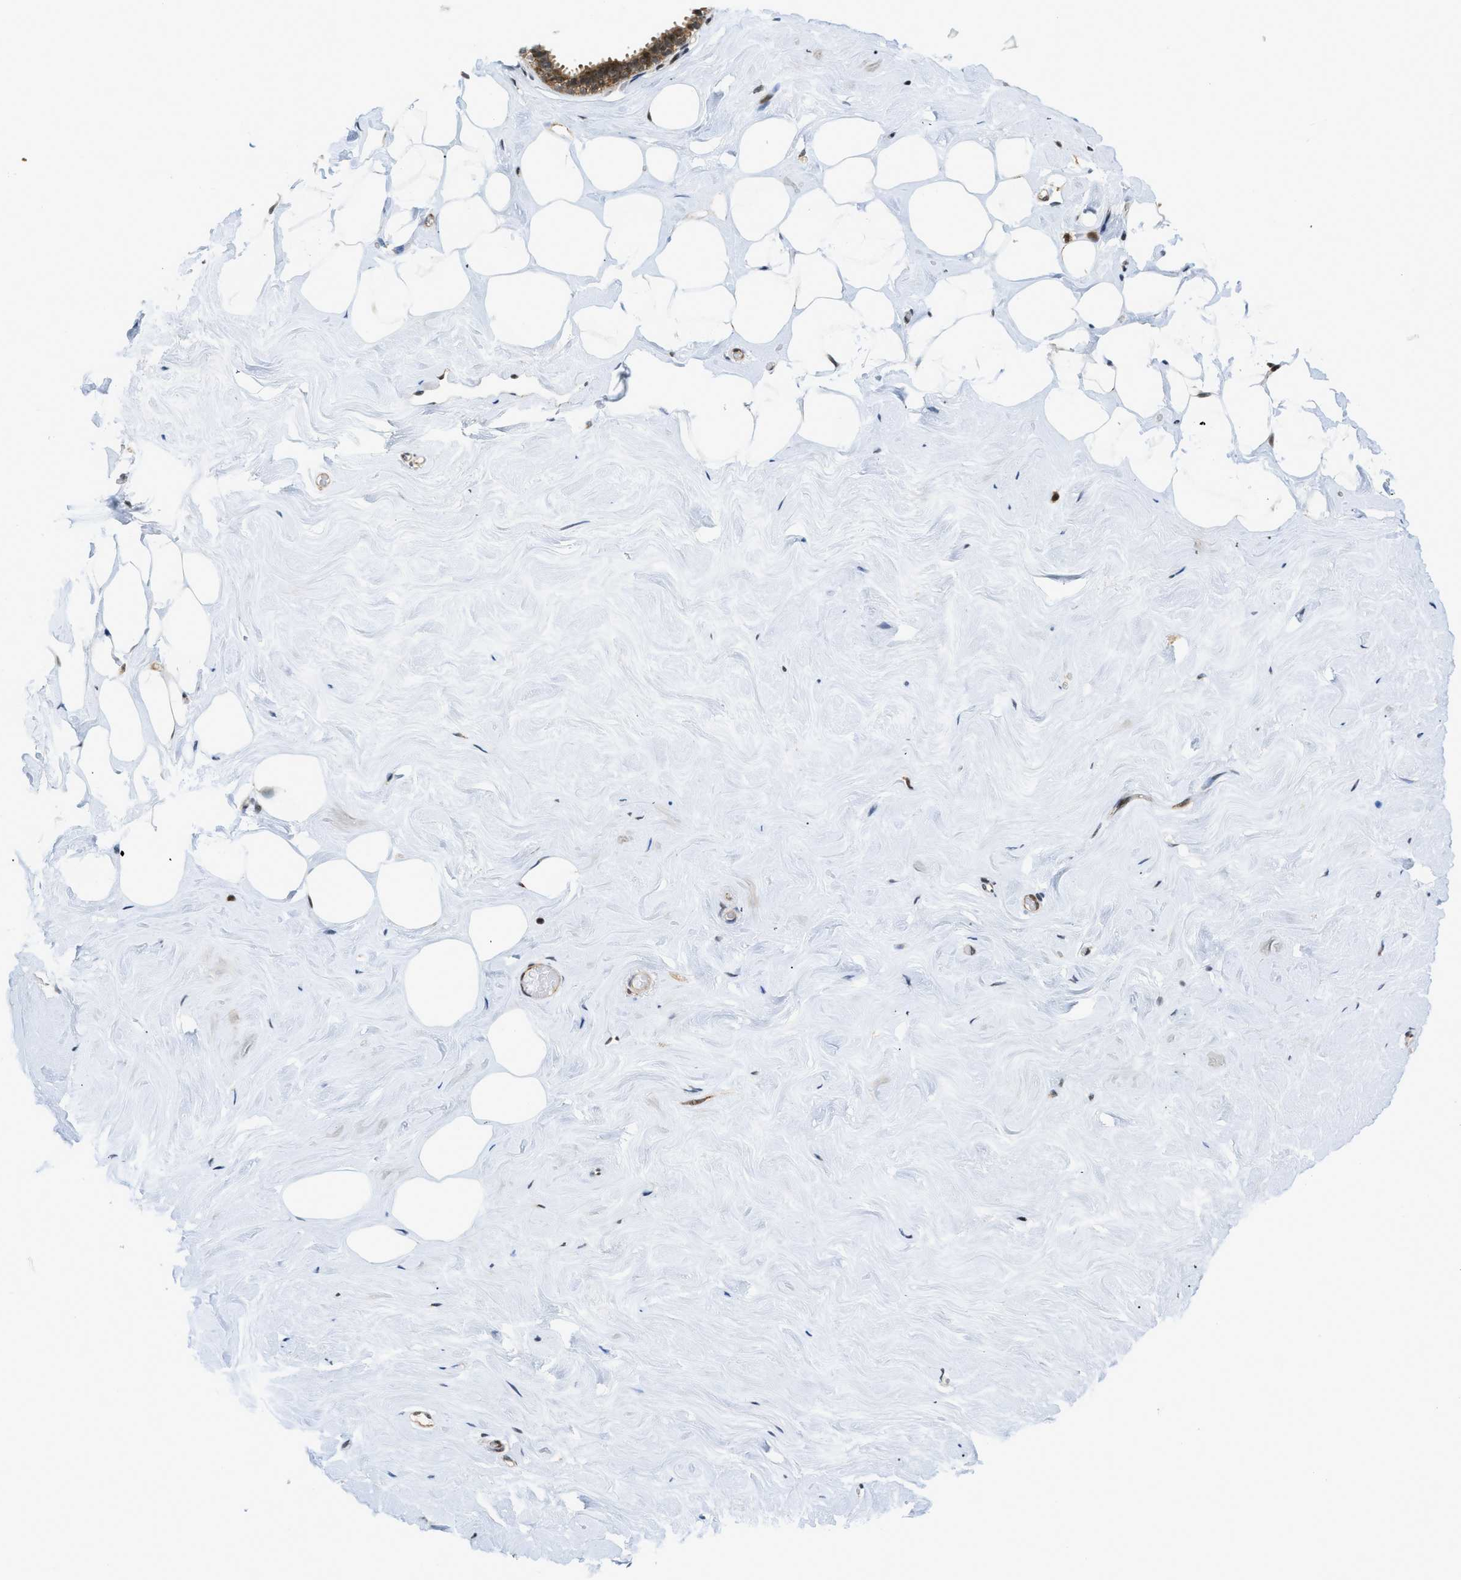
{"staining": {"intensity": "weak", "quantity": ">75%", "location": "nuclear"}, "tissue": "breast", "cell_type": "Adipocytes", "image_type": "normal", "snomed": [{"axis": "morphology", "description": "Normal tissue, NOS"}, {"axis": "topography", "description": "Breast"}], "caption": "Protein positivity by immunohistochemistry reveals weak nuclear positivity in approximately >75% of adipocytes in benign breast.", "gene": "TACC1", "patient": {"sex": "female", "age": 75}}